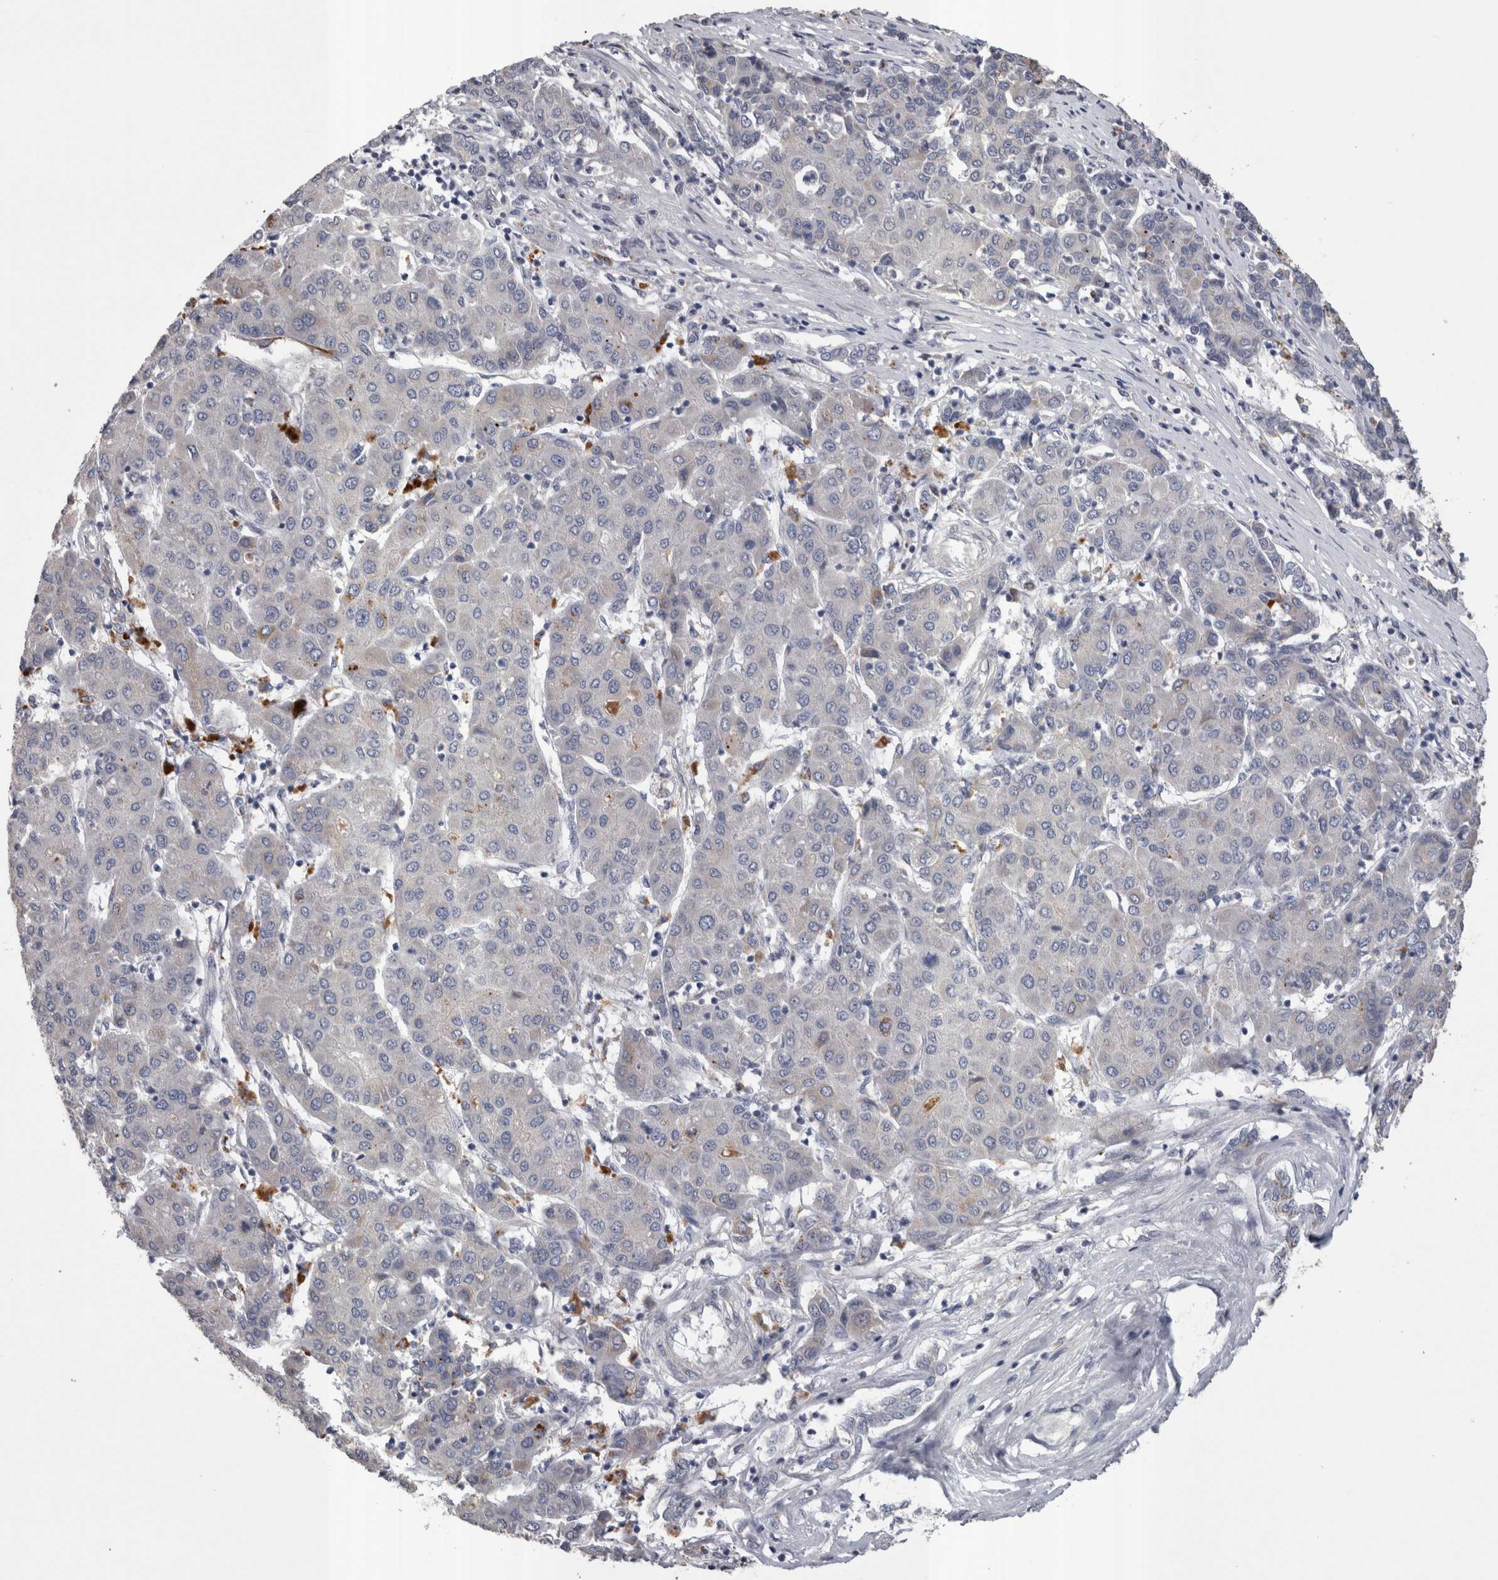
{"staining": {"intensity": "negative", "quantity": "none", "location": "none"}, "tissue": "liver cancer", "cell_type": "Tumor cells", "image_type": "cancer", "snomed": [{"axis": "morphology", "description": "Carcinoma, Hepatocellular, NOS"}, {"axis": "topography", "description": "Liver"}], "caption": "The histopathology image shows no staining of tumor cells in hepatocellular carcinoma (liver).", "gene": "STC1", "patient": {"sex": "male", "age": 65}}